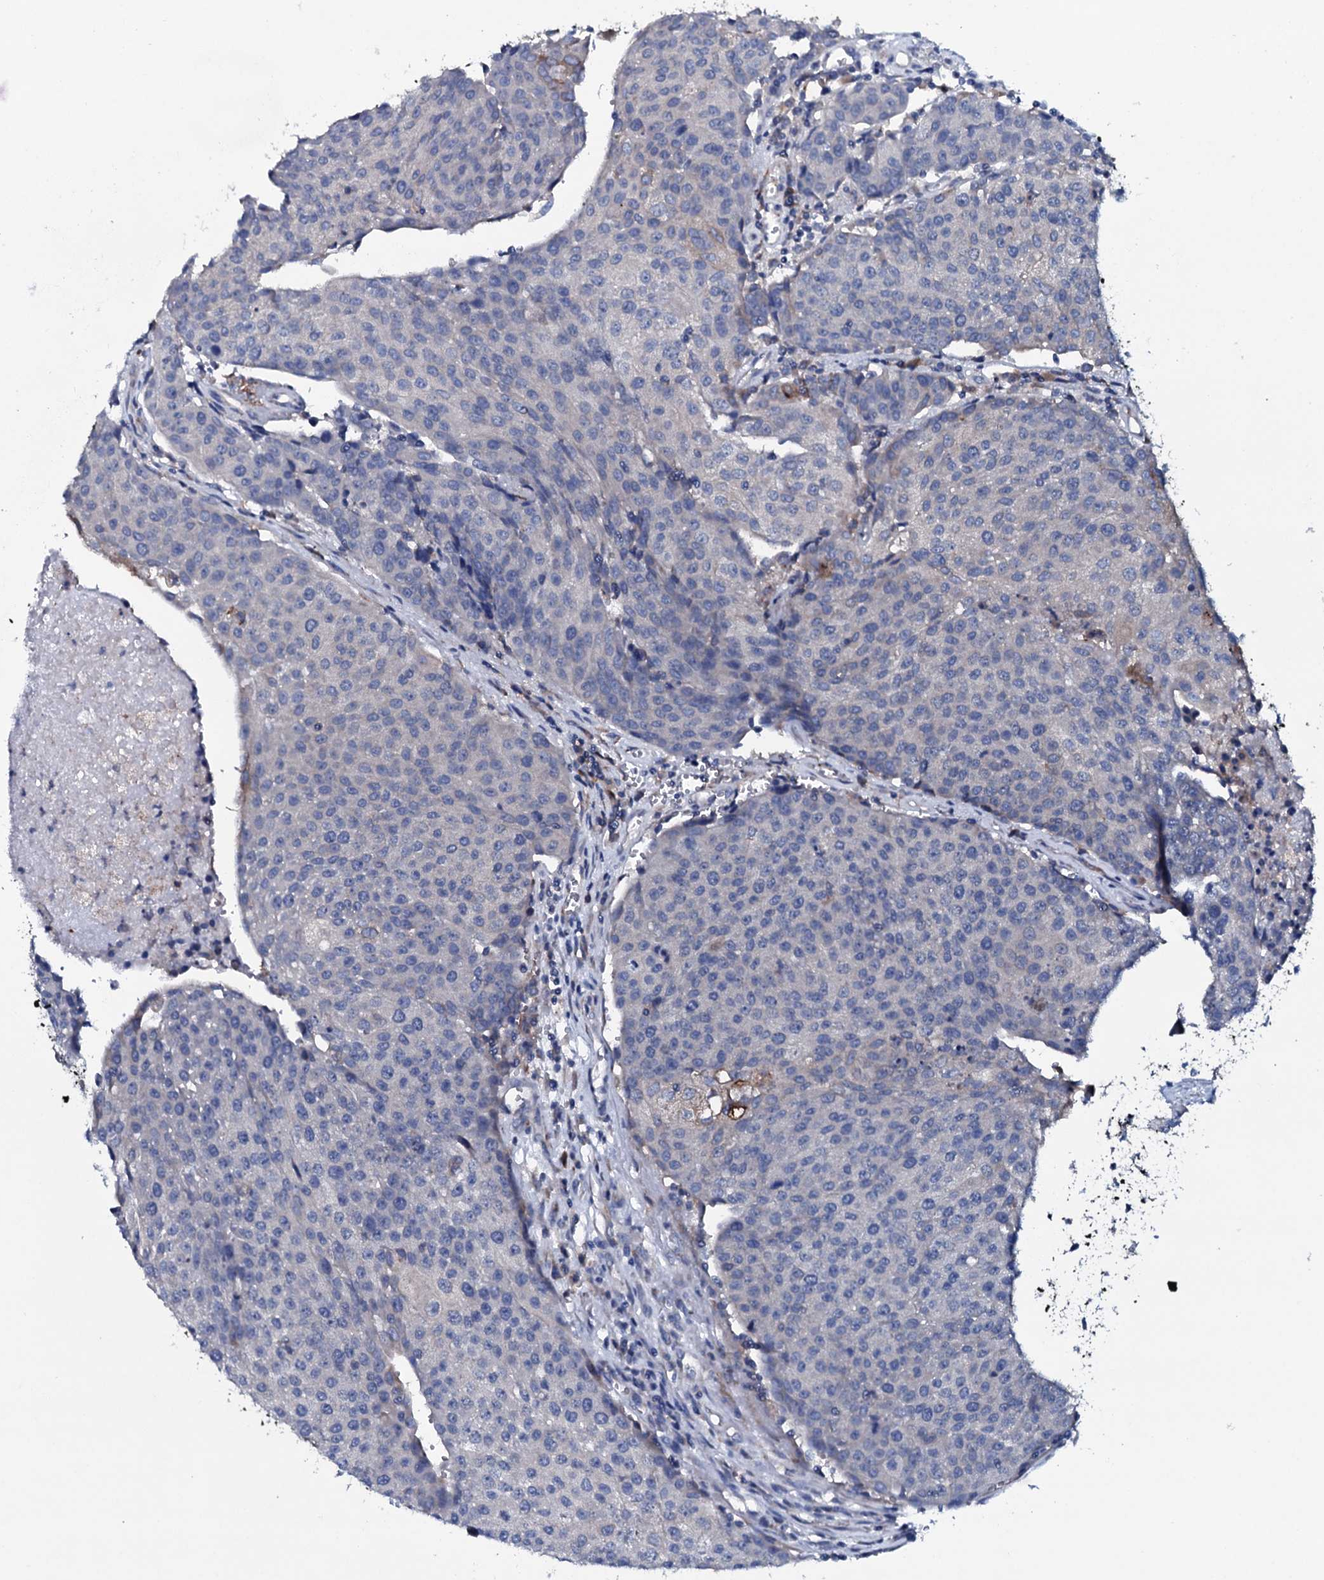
{"staining": {"intensity": "negative", "quantity": "none", "location": "none"}, "tissue": "urothelial cancer", "cell_type": "Tumor cells", "image_type": "cancer", "snomed": [{"axis": "morphology", "description": "Urothelial carcinoma, High grade"}, {"axis": "topography", "description": "Urinary bladder"}], "caption": "The micrograph shows no significant expression in tumor cells of urothelial cancer.", "gene": "TPGS2", "patient": {"sex": "female", "age": 85}}